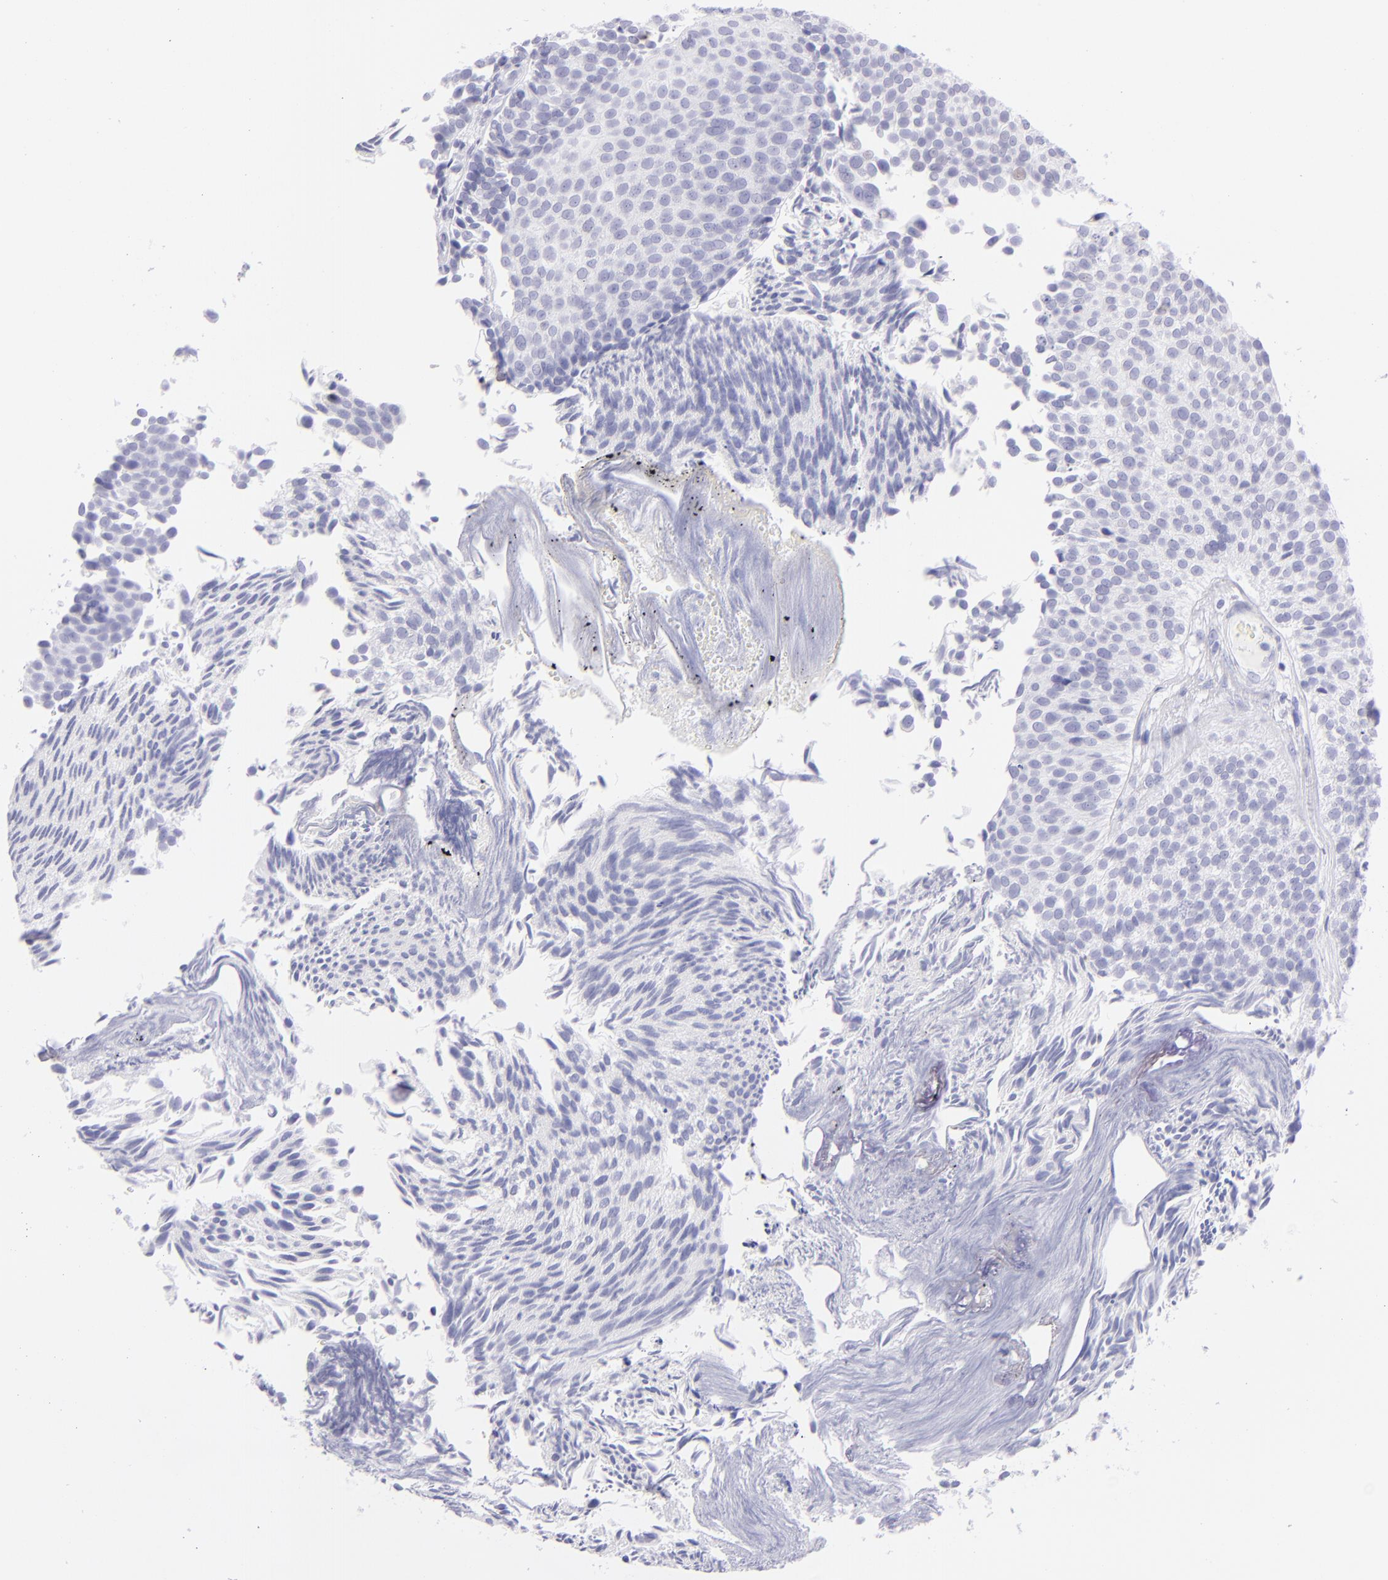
{"staining": {"intensity": "negative", "quantity": "none", "location": "none"}, "tissue": "urothelial cancer", "cell_type": "Tumor cells", "image_type": "cancer", "snomed": [{"axis": "morphology", "description": "Urothelial carcinoma, Low grade"}, {"axis": "topography", "description": "Urinary bladder"}], "caption": "Human urothelial cancer stained for a protein using immunohistochemistry reveals no staining in tumor cells.", "gene": "CD72", "patient": {"sex": "male", "age": 84}}